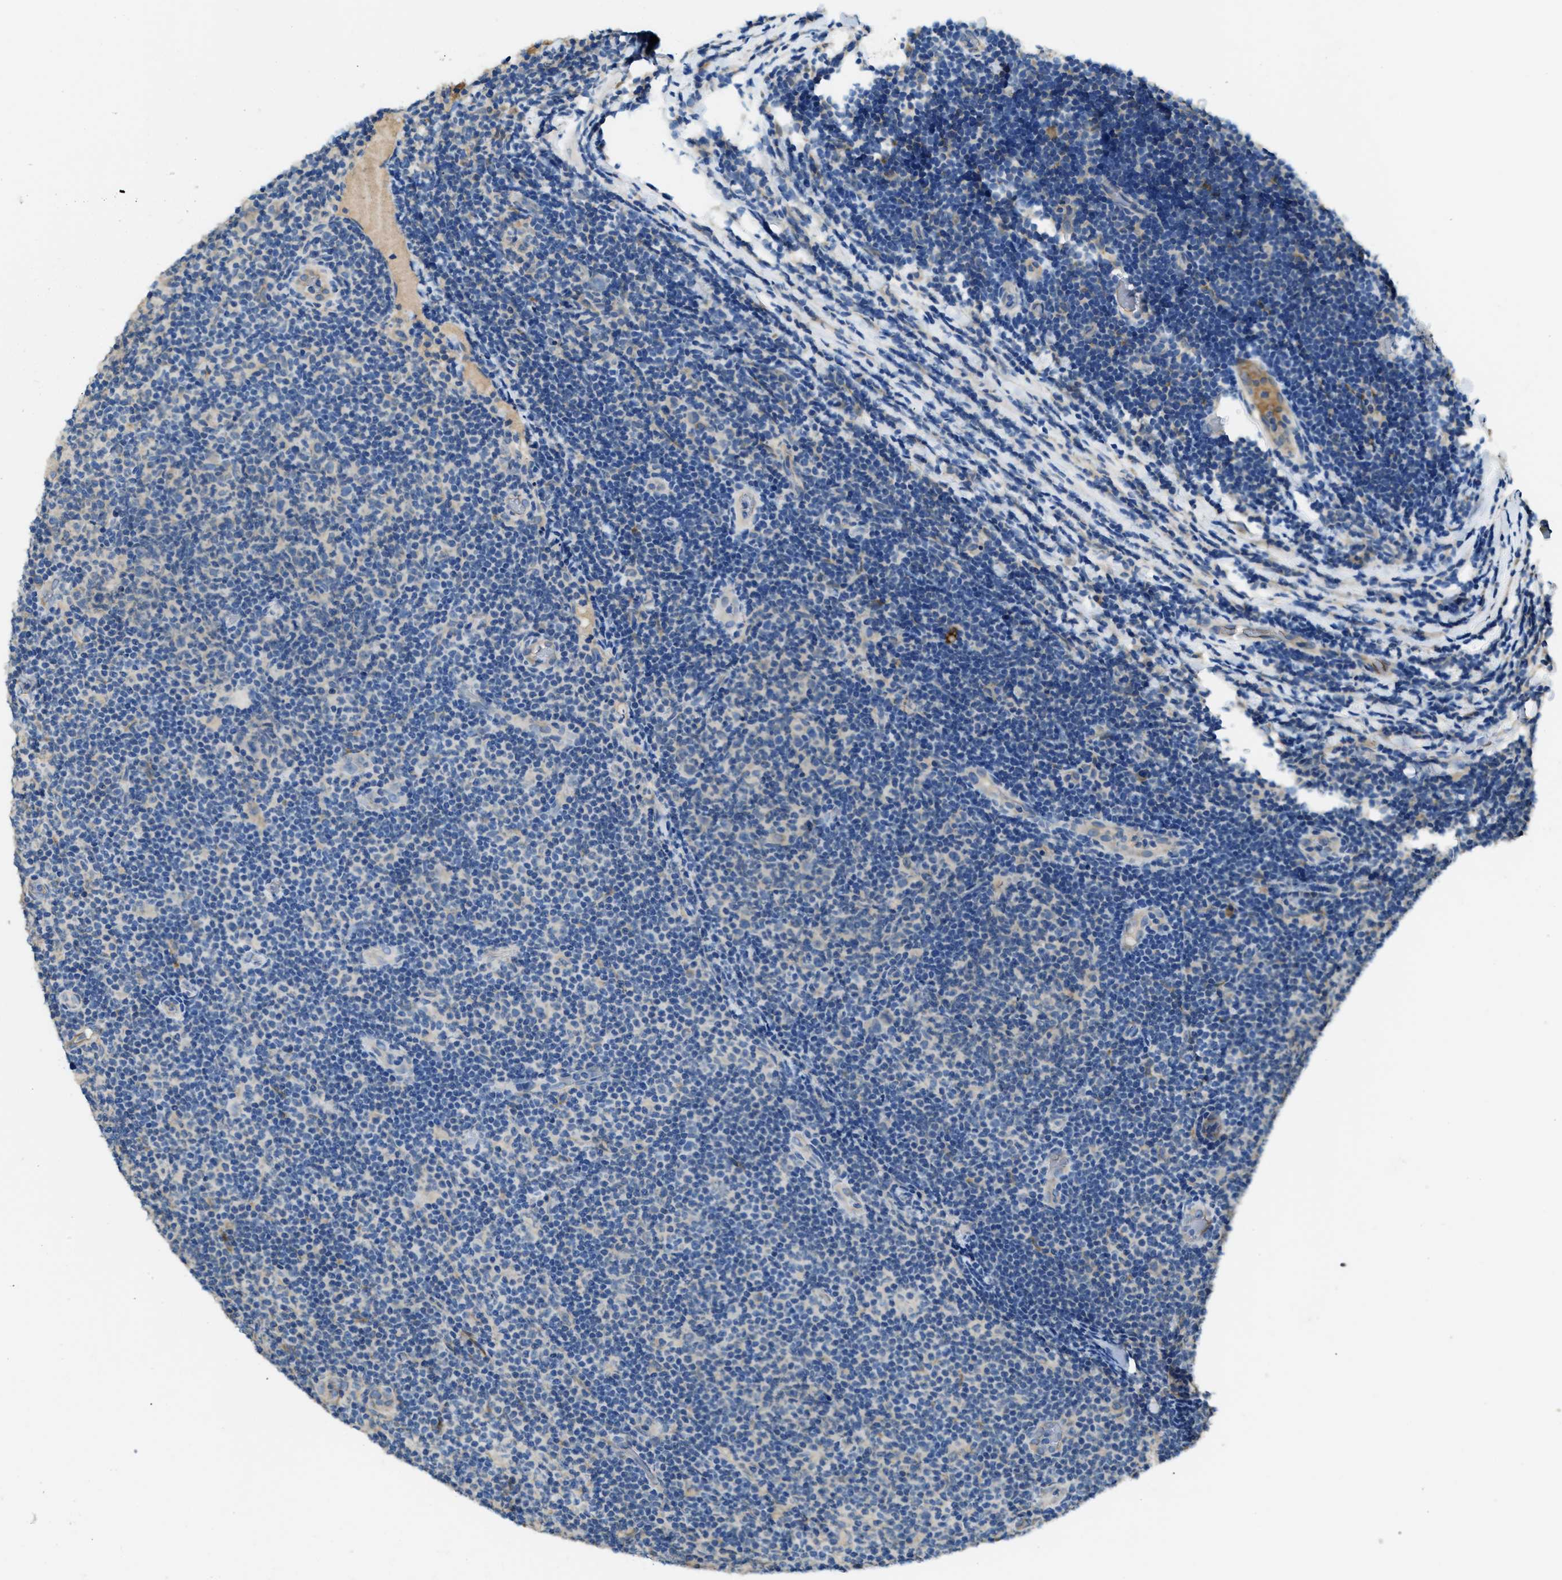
{"staining": {"intensity": "negative", "quantity": "none", "location": "none"}, "tissue": "lymphoma", "cell_type": "Tumor cells", "image_type": "cancer", "snomed": [{"axis": "morphology", "description": "Malignant lymphoma, non-Hodgkin's type, Low grade"}, {"axis": "topography", "description": "Lymph node"}], "caption": "An immunohistochemistry (IHC) histopathology image of lymphoma is shown. There is no staining in tumor cells of lymphoma. Brightfield microscopy of immunohistochemistry stained with DAB (brown) and hematoxylin (blue), captured at high magnification.", "gene": "RIPK2", "patient": {"sex": "male", "age": 83}}